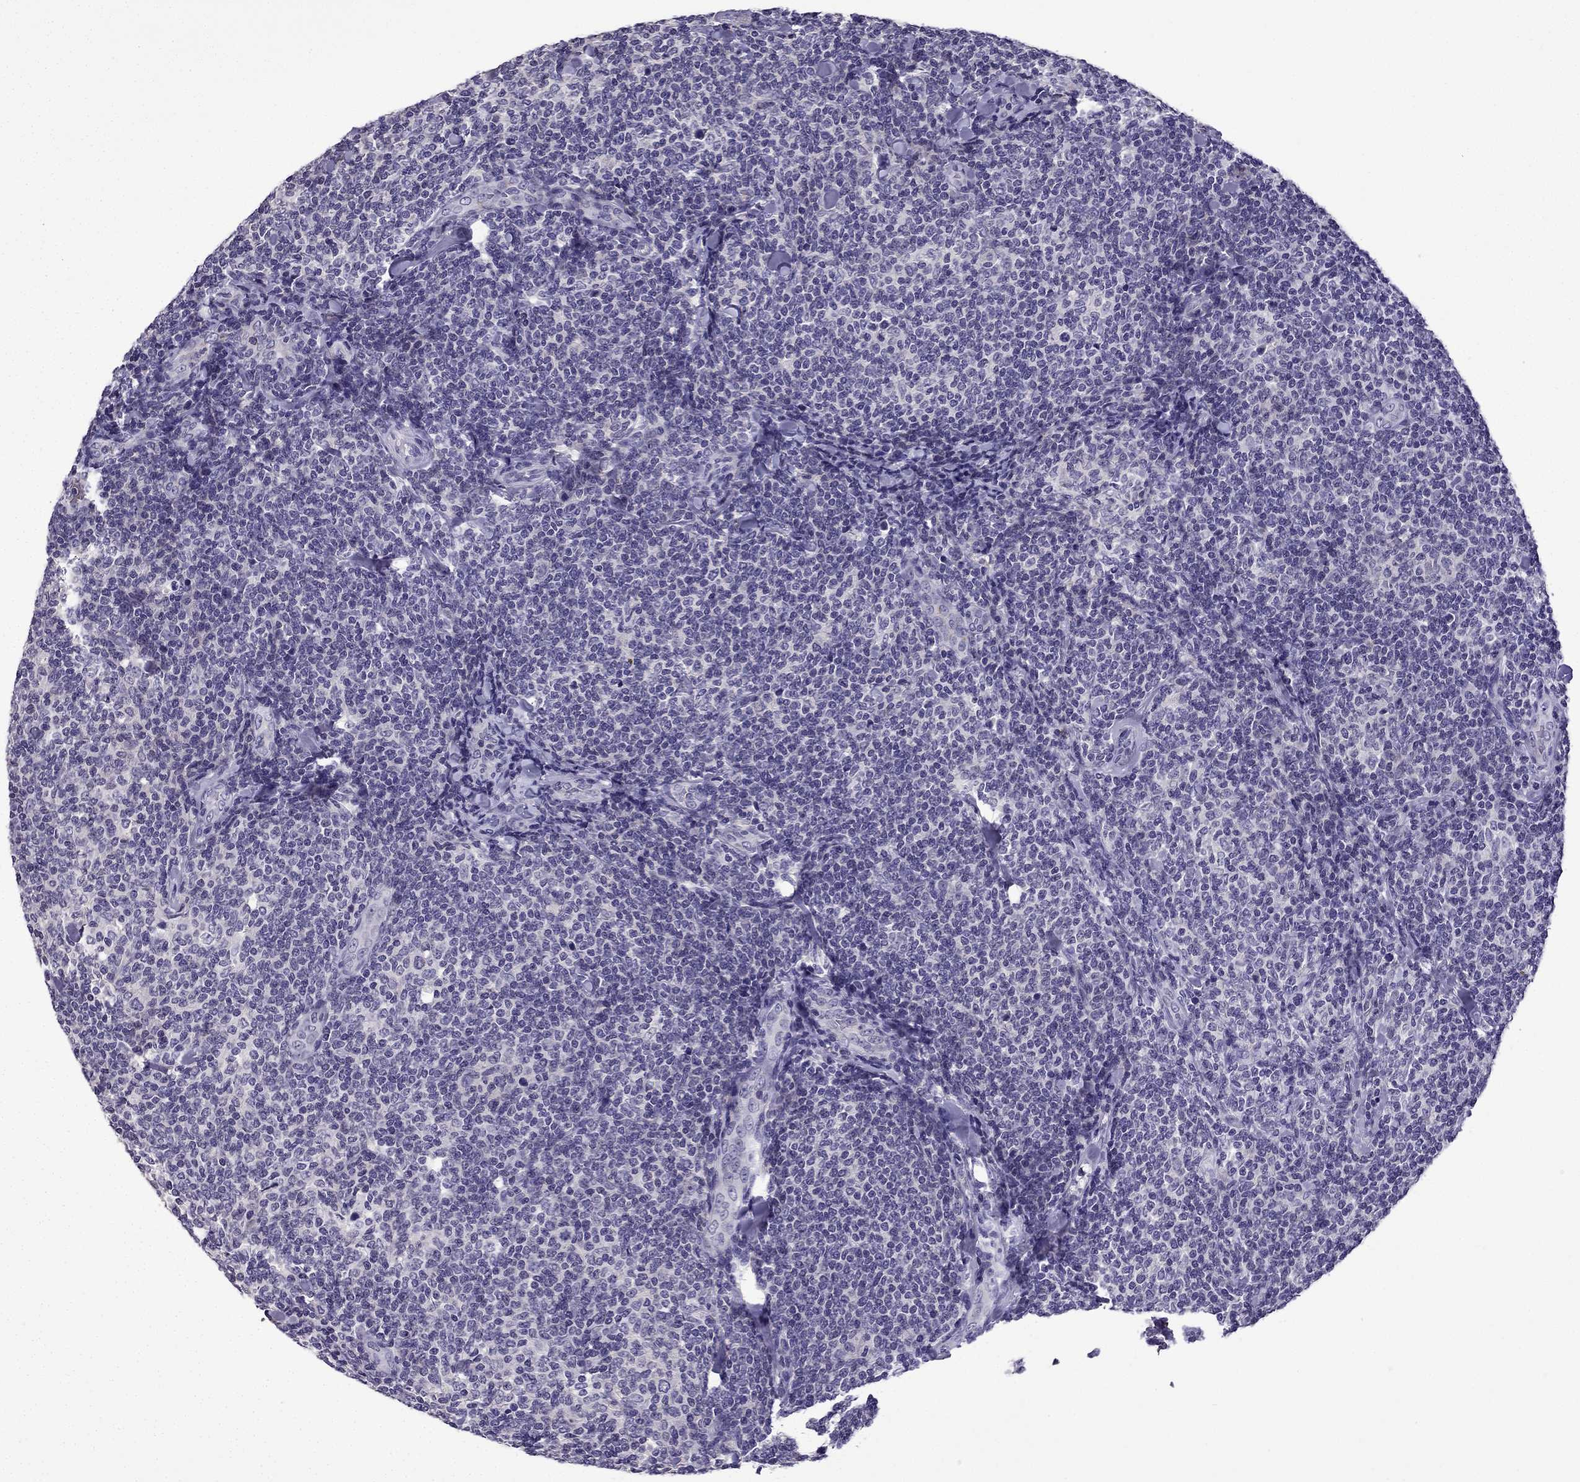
{"staining": {"intensity": "negative", "quantity": "none", "location": "none"}, "tissue": "lymphoma", "cell_type": "Tumor cells", "image_type": "cancer", "snomed": [{"axis": "morphology", "description": "Malignant lymphoma, non-Hodgkin's type, Low grade"}, {"axis": "topography", "description": "Lymph node"}], "caption": "This is a micrograph of IHC staining of low-grade malignant lymphoma, non-Hodgkin's type, which shows no expression in tumor cells. (Stains: DAB immunohistochemistry with hematoxylin counter stain, Microscopy: brightfield microscopy at high magnification).", "gene": "TTN", "patient": {"sex": "female", "age": 56}}